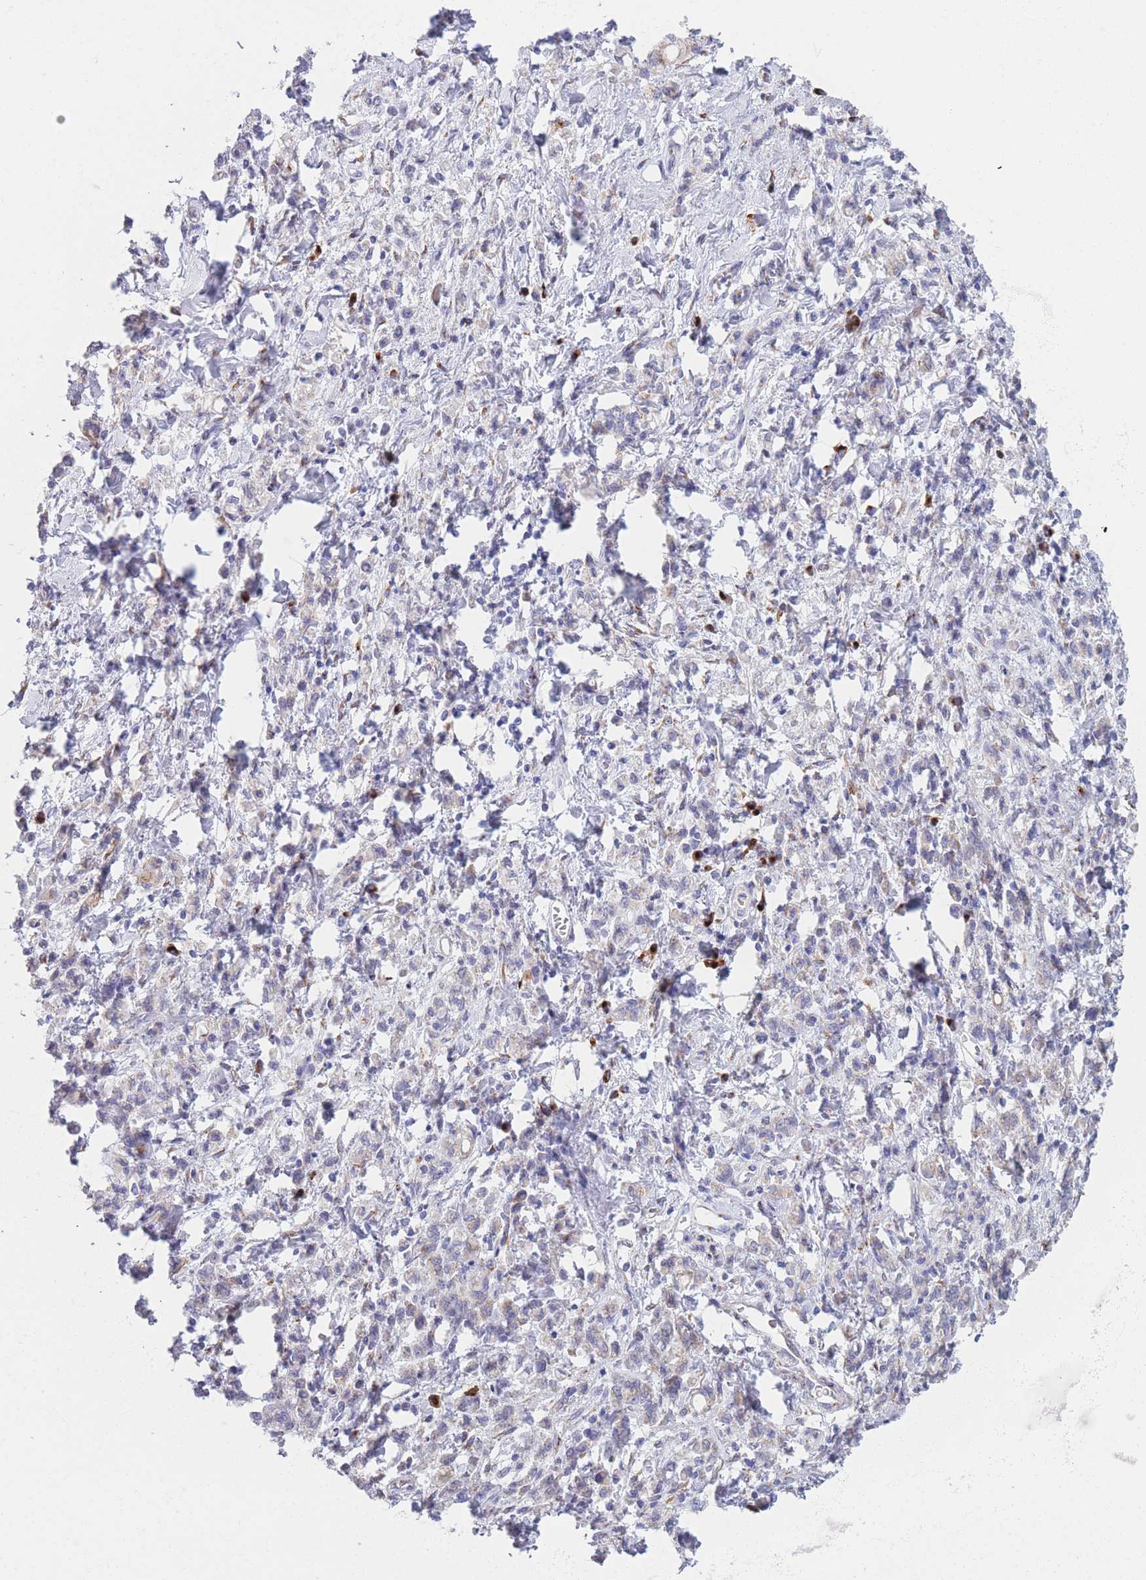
{"staining": {"intensity": "moderate", "quantity": "<25%", "location": "cytoplasmic/membranous"}, "tissue": "stomach cancer", "cell_type": "Tumor cells", "image_type": "cancer", "snomed": [{"axis": "morphology", "description": "Adenocarcinoma, NOS"}, {"axis": "topography", "description": "Stomach"}], "caption": "Moderate cytoplasmic/membranous expression for a protein is seen in approximately <25% of tumor cells of stomach cancer (adenocarcinoma) using immunohistochemistry.", "gene": "MRPL30", "patient": {"sex": "male", "age": 77}}